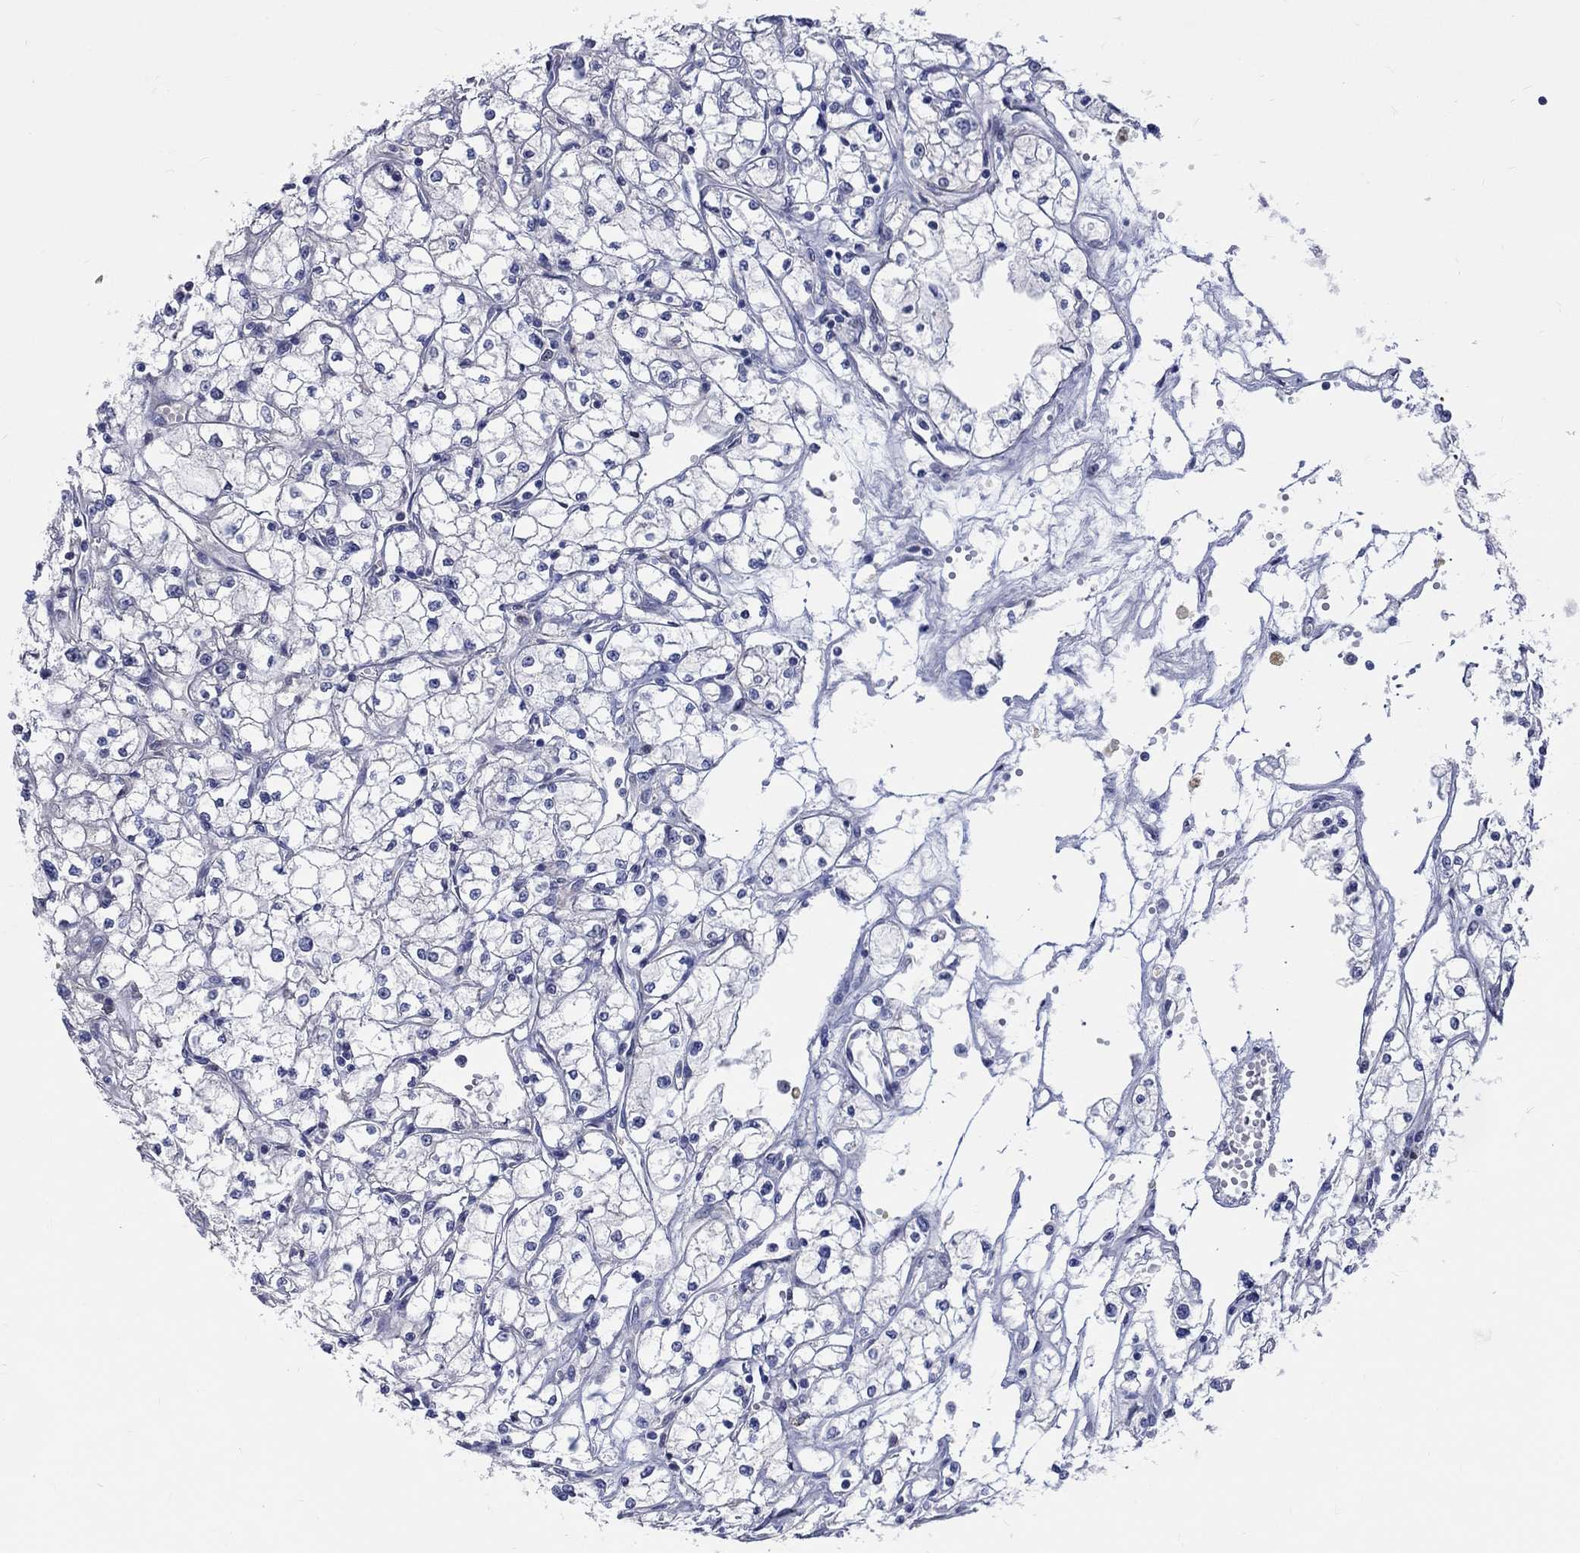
{"staining": {"intensity": "negative", "quantity": "none", "location": "none"}, "tissue": "renal cancer", "cell_type": "Tumor cells", "image_type": "cancer", "snomed": [{"axis": "morphology", "description": "Adenocarcinoma, NOS"}, {"axis": "topography", "description": "Kidney"}], "caption": "IHC of adenocarcinoma (renal) reveals no staining in tumor cells.", "gene": "EGFLAM", "patient": {"sex": "male", "age": 67}}